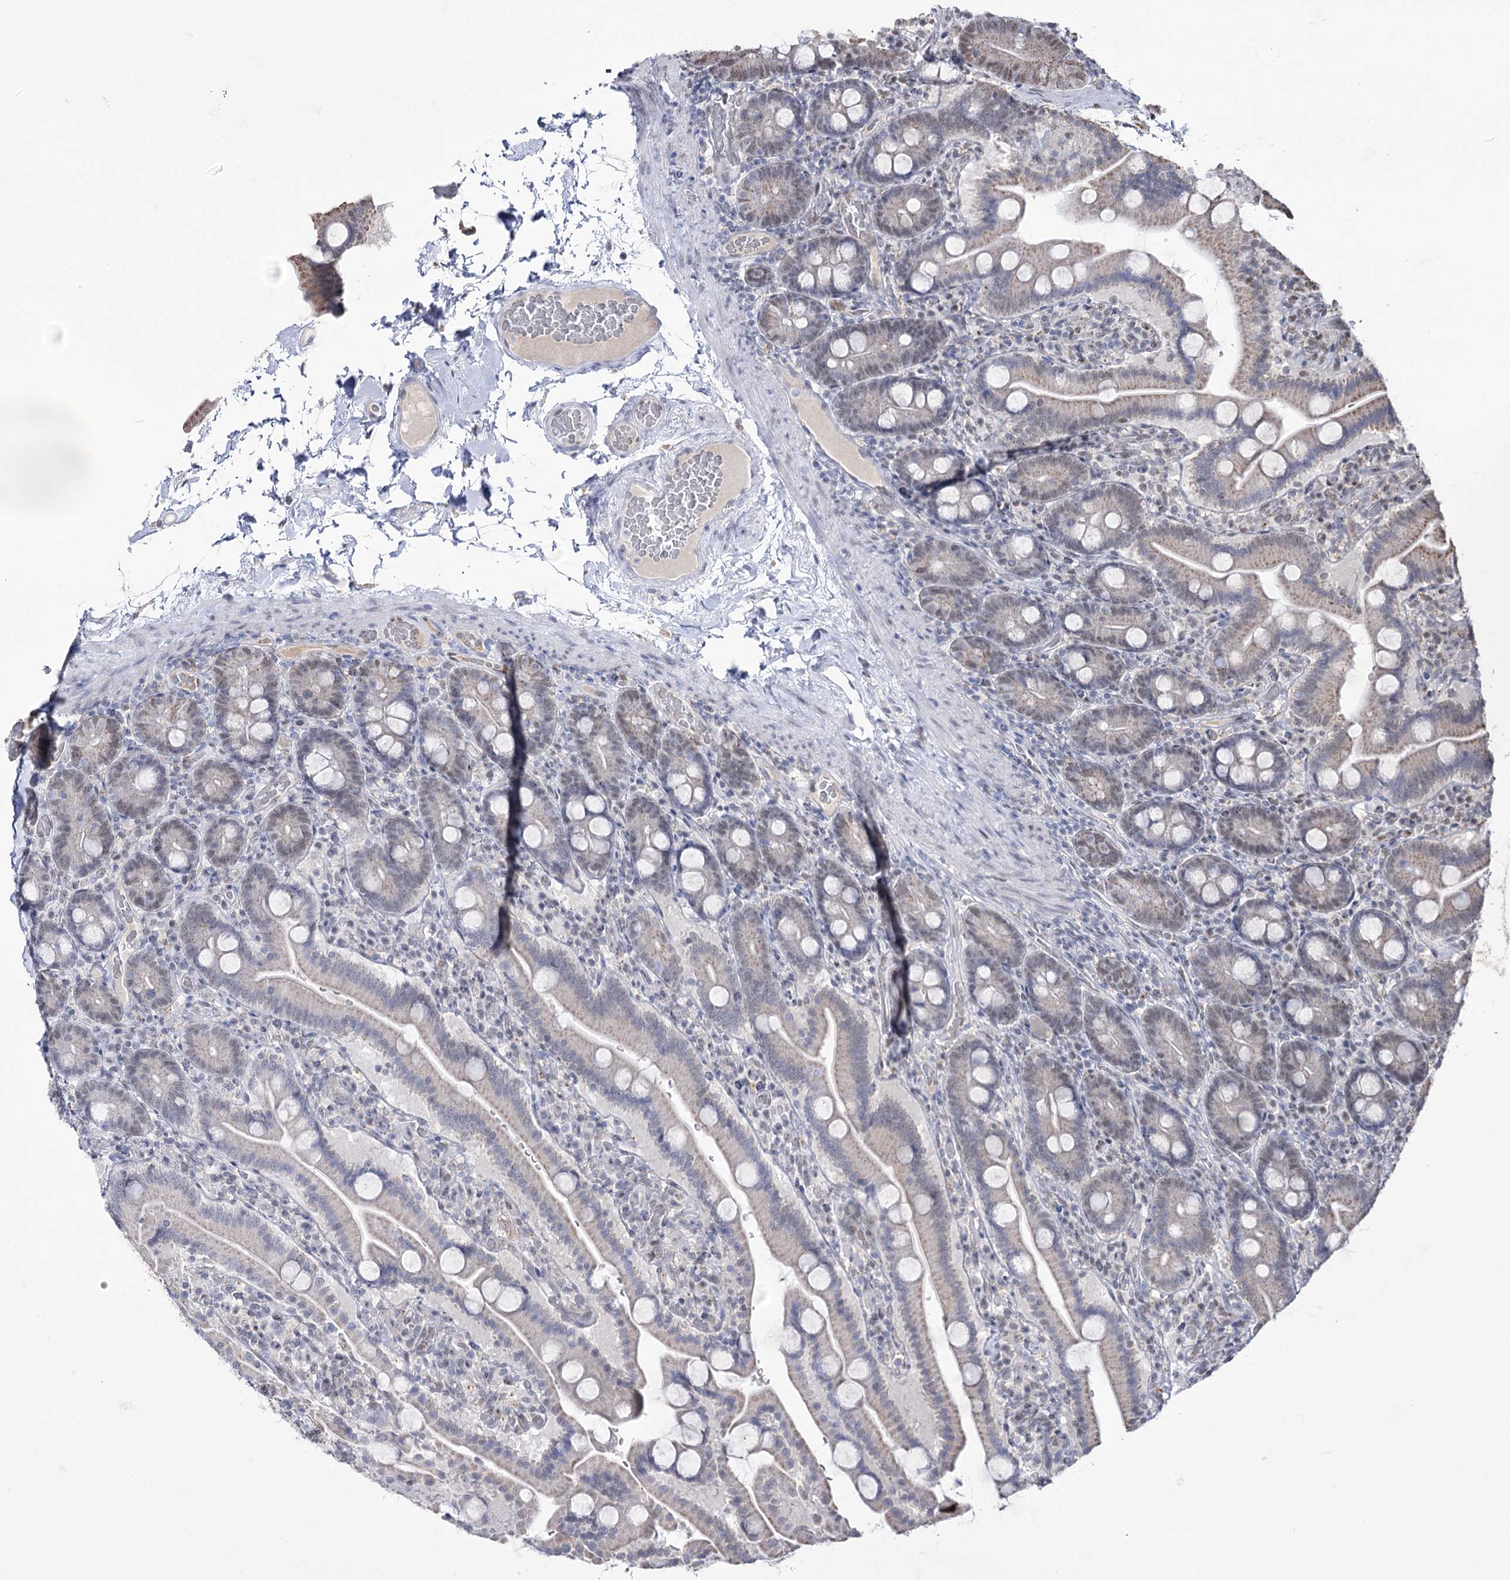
{"staining": {"intensity": "moderate", "quantity": "25%-75%", "location": "cytoplasmic/membranous,nuclear"}, "tissue": "duodenum", "cell_type": "Glandular cells", "image_type": "normal", "snomed": [{"axis": "morphology", "description": "Normal tissue, NOS"}, {"axis": "topography", "description": "Duodenum"}], "caption": "Immunohistochemical staining of unremarkable duodenum displays moderate cytoplasmic/membranous,nuclear protein expression in approximately 25%-75% of glandular cells. The staining was performed using DAB to visualize the protein expression in brown, while the nuclei were stained in blue with hematoxylin (Magnification: 20x).", "gene": "VGLL4", "patient": {"sex": "male", "age": 55}}